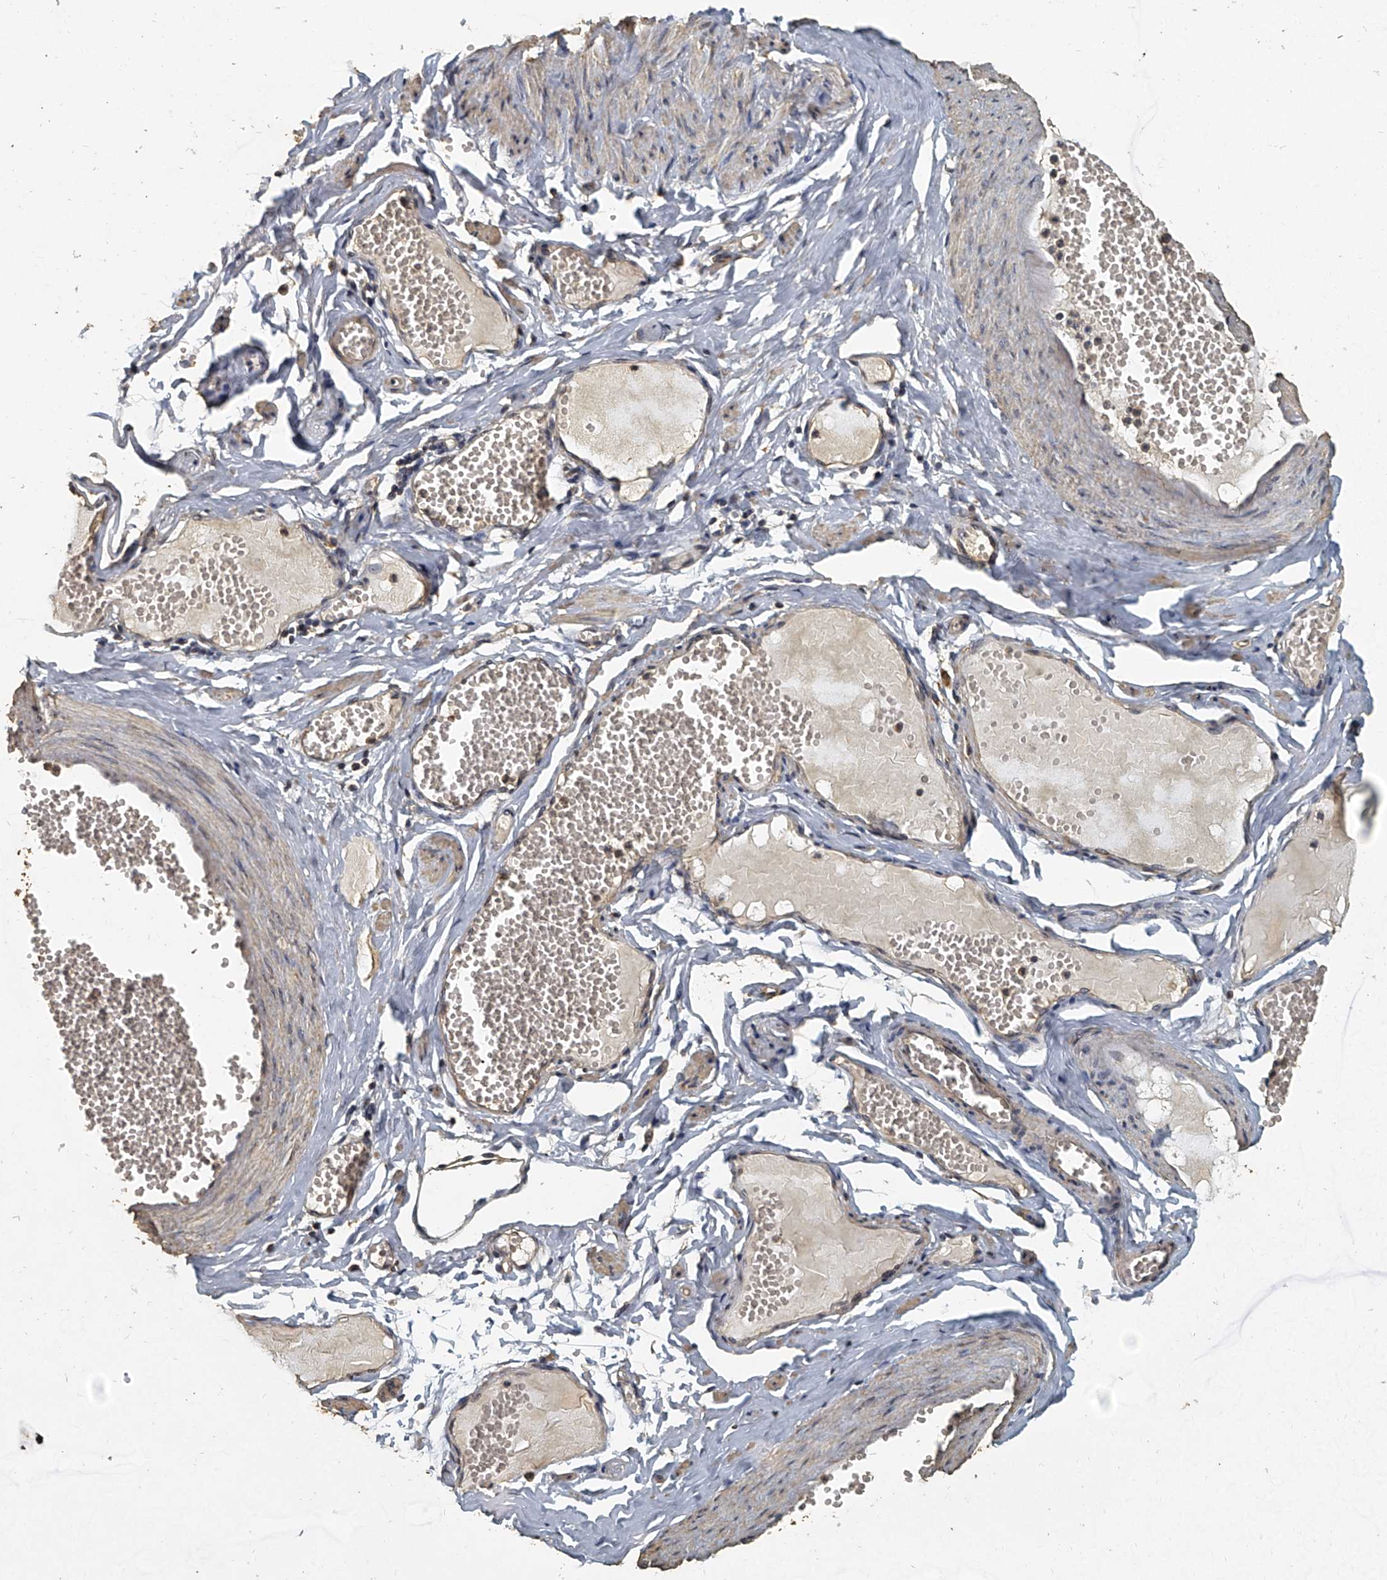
{"staining": {"intensity": "moderate", "quantity": ">75%", "location": "cytoplasmic/membranous"}, "tissue": "adipose tissue", "cell_type": "Adipocytes", "image_type": "normal", "snomed": [{"axis": "morphology", "description": "Normal tissue, NOS"}, {"axis": "topography", "description": "Smooth muscle"}, {"axis": "topography", "description": "Peripheral nerve tissue"}], "caption": "Immunohistochemistry (IHC) staining of unremarkable adipose tissue, which displays medium levels of moderate cytoplasmic/membranous staining in approximately >75% of adipocytes indicating moderate cytoplasmic/membranous protein expression. The staining was performed using DAB (3,3'-diaminobenzidine) (brown) for protein detection and nuclei were counterstained in hematoxylin (blue).", "gene": "MRPL28", "patient": {"sex": "female", "age": 39}}